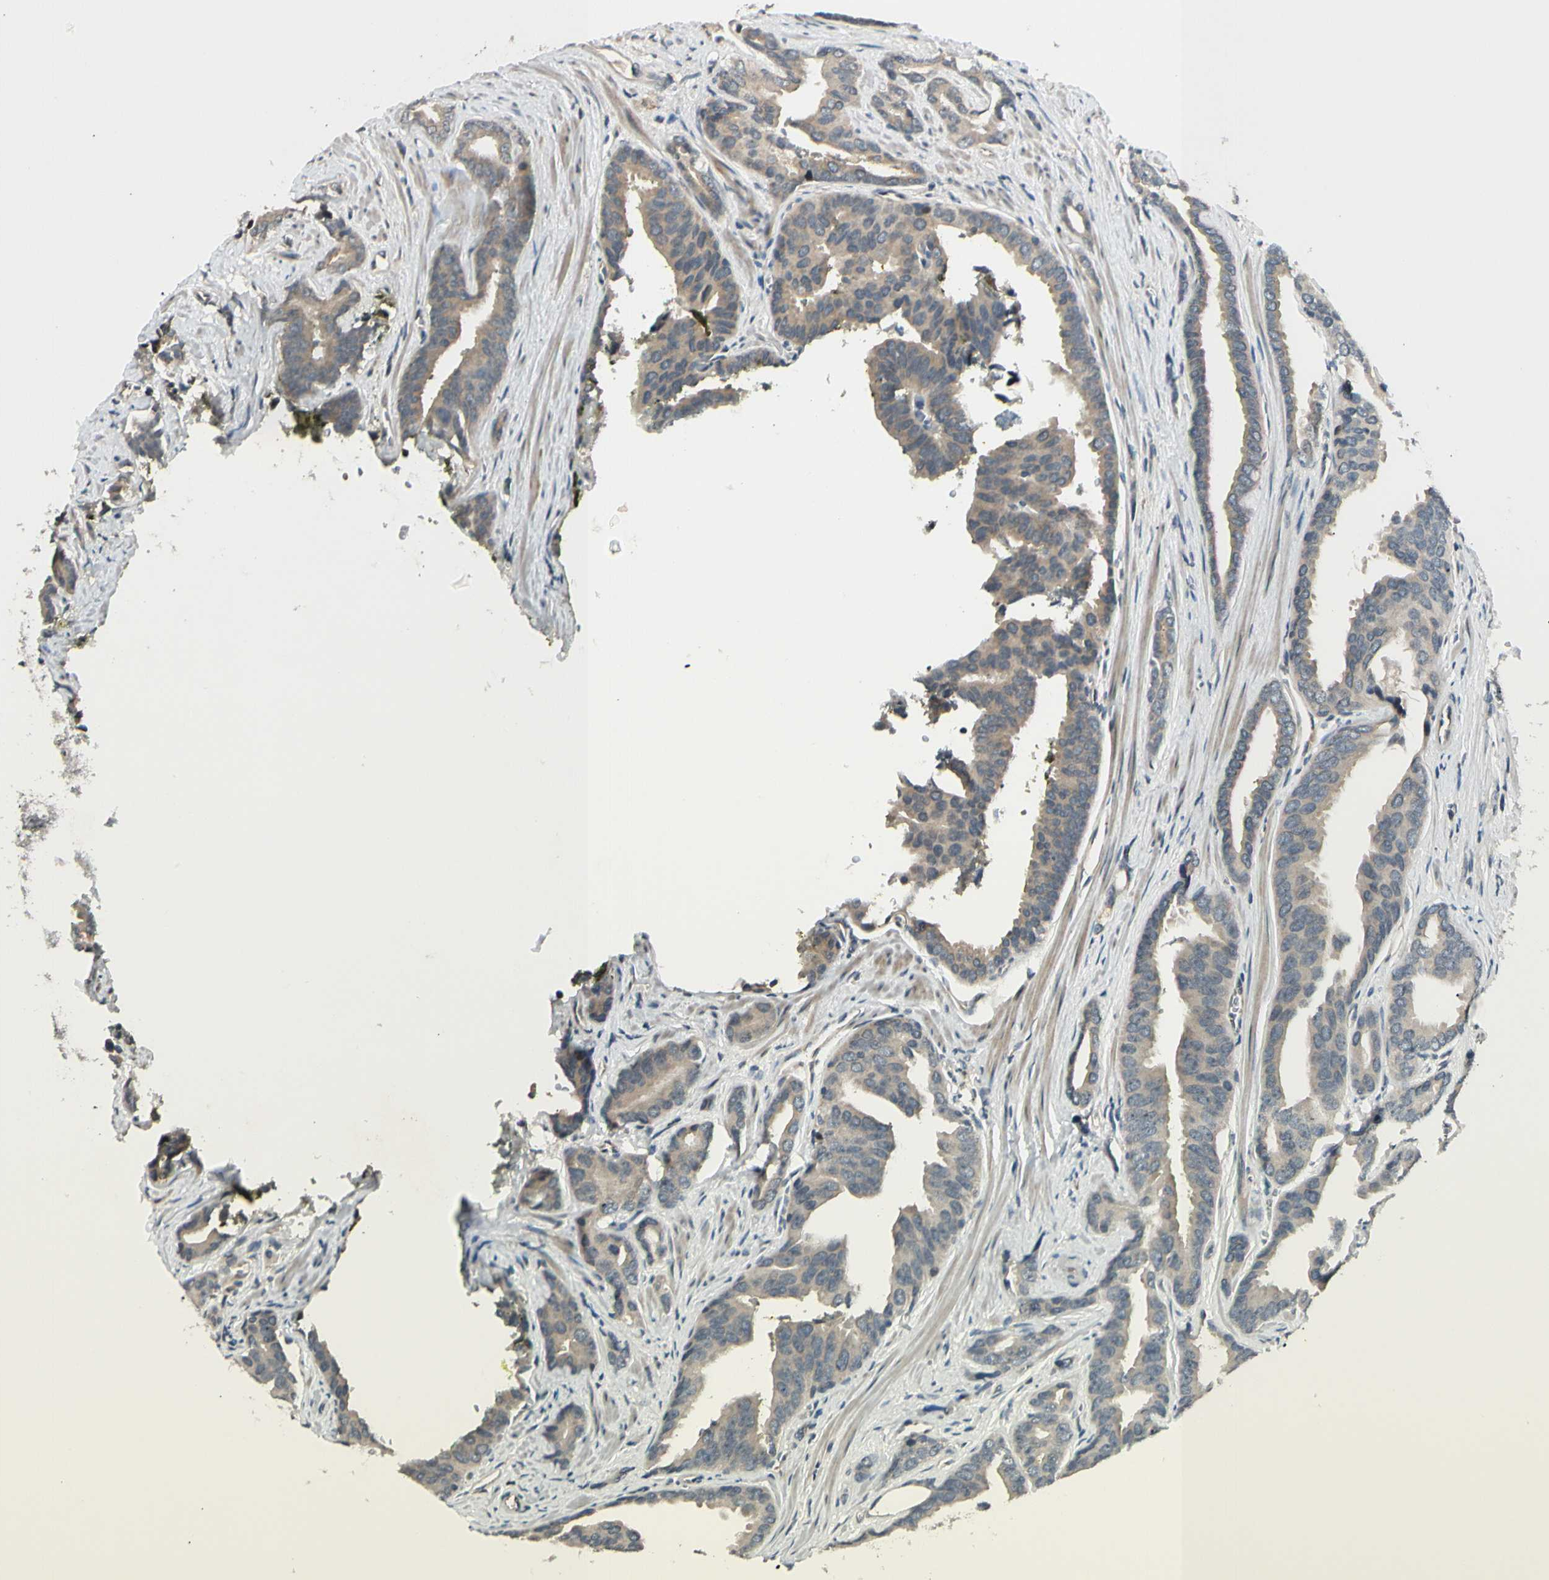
{"staining": {"intensity": "weak", "quantity": "25%-75%", "location": "cytoplasmic/membranous"}, "tissue": "prostate cancer", "cell_type": "Tumor cells", "image_type": "cancer", "snomed": [{"axis": "morphology", "description": "Adenocarcinoma, High grade"}, {"axis": "topography", "description": "Prostate"}], "caption": "The immunohistochemical stain shows weak cytoplasmic/membranous staining in tumor cells of prostate cancer (adenocarcinoma (high-grade)) tissue.", "gene": "FGF10", "patient": {"sex": "male", "age": 67}}